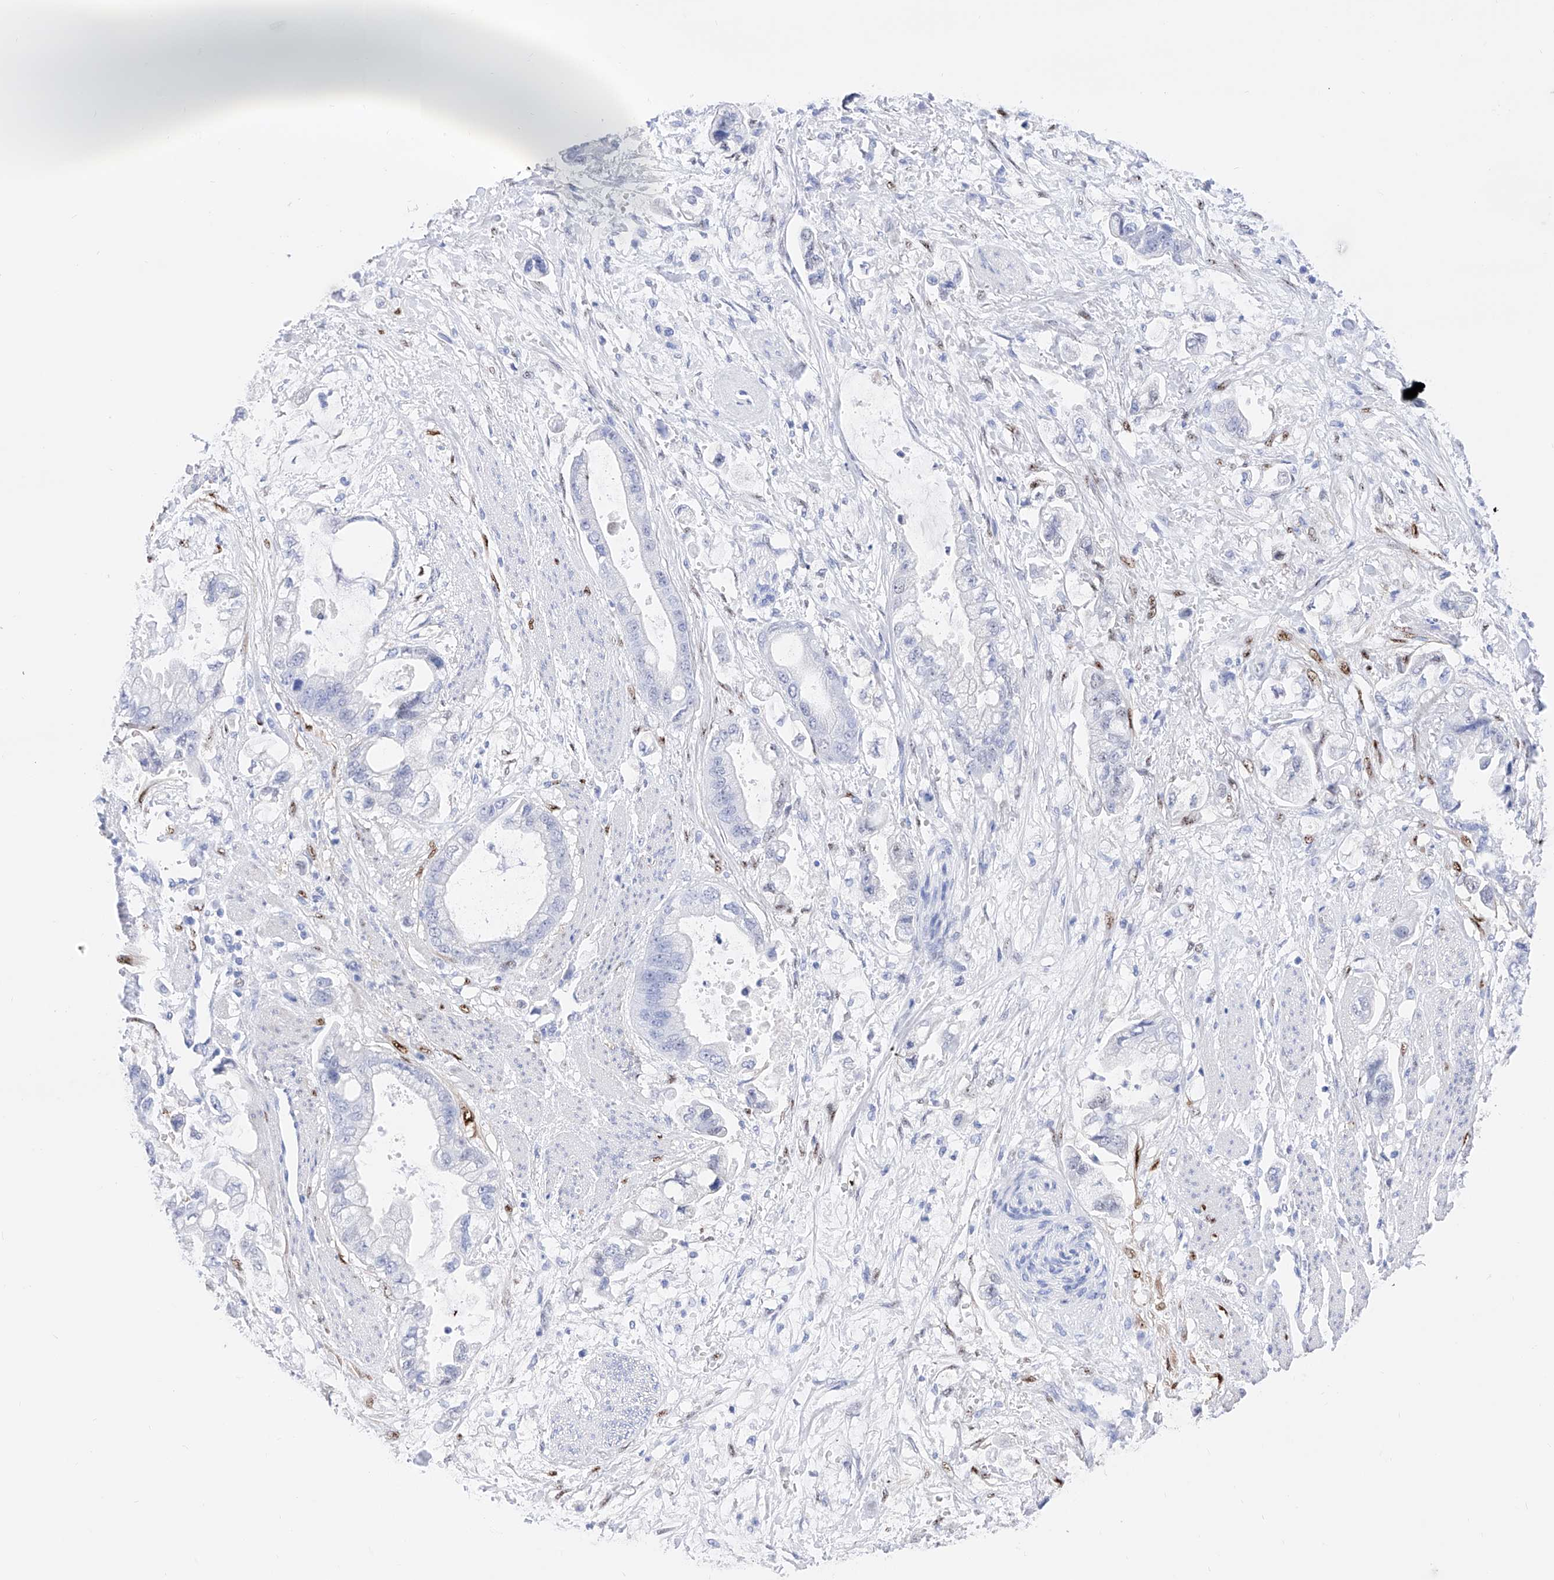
{"staining": {"intensity": "negative", "quantity": "none", "location": "none"}, "tissue": "stomach cancer", "cell_type": "Tumor cells", "image_type": "cancer", "snomed": [{"axis": "morphology", "description": "Adenocarcinoma, NOS"}, {"axis": "topography", "description": "Stomach"}], "caption": "The micrograph shows no staining of tumor cells in stomach adenocarcinoma.", "gene": "TRPC7", "patient": {"sex": "male", "age": 62}}